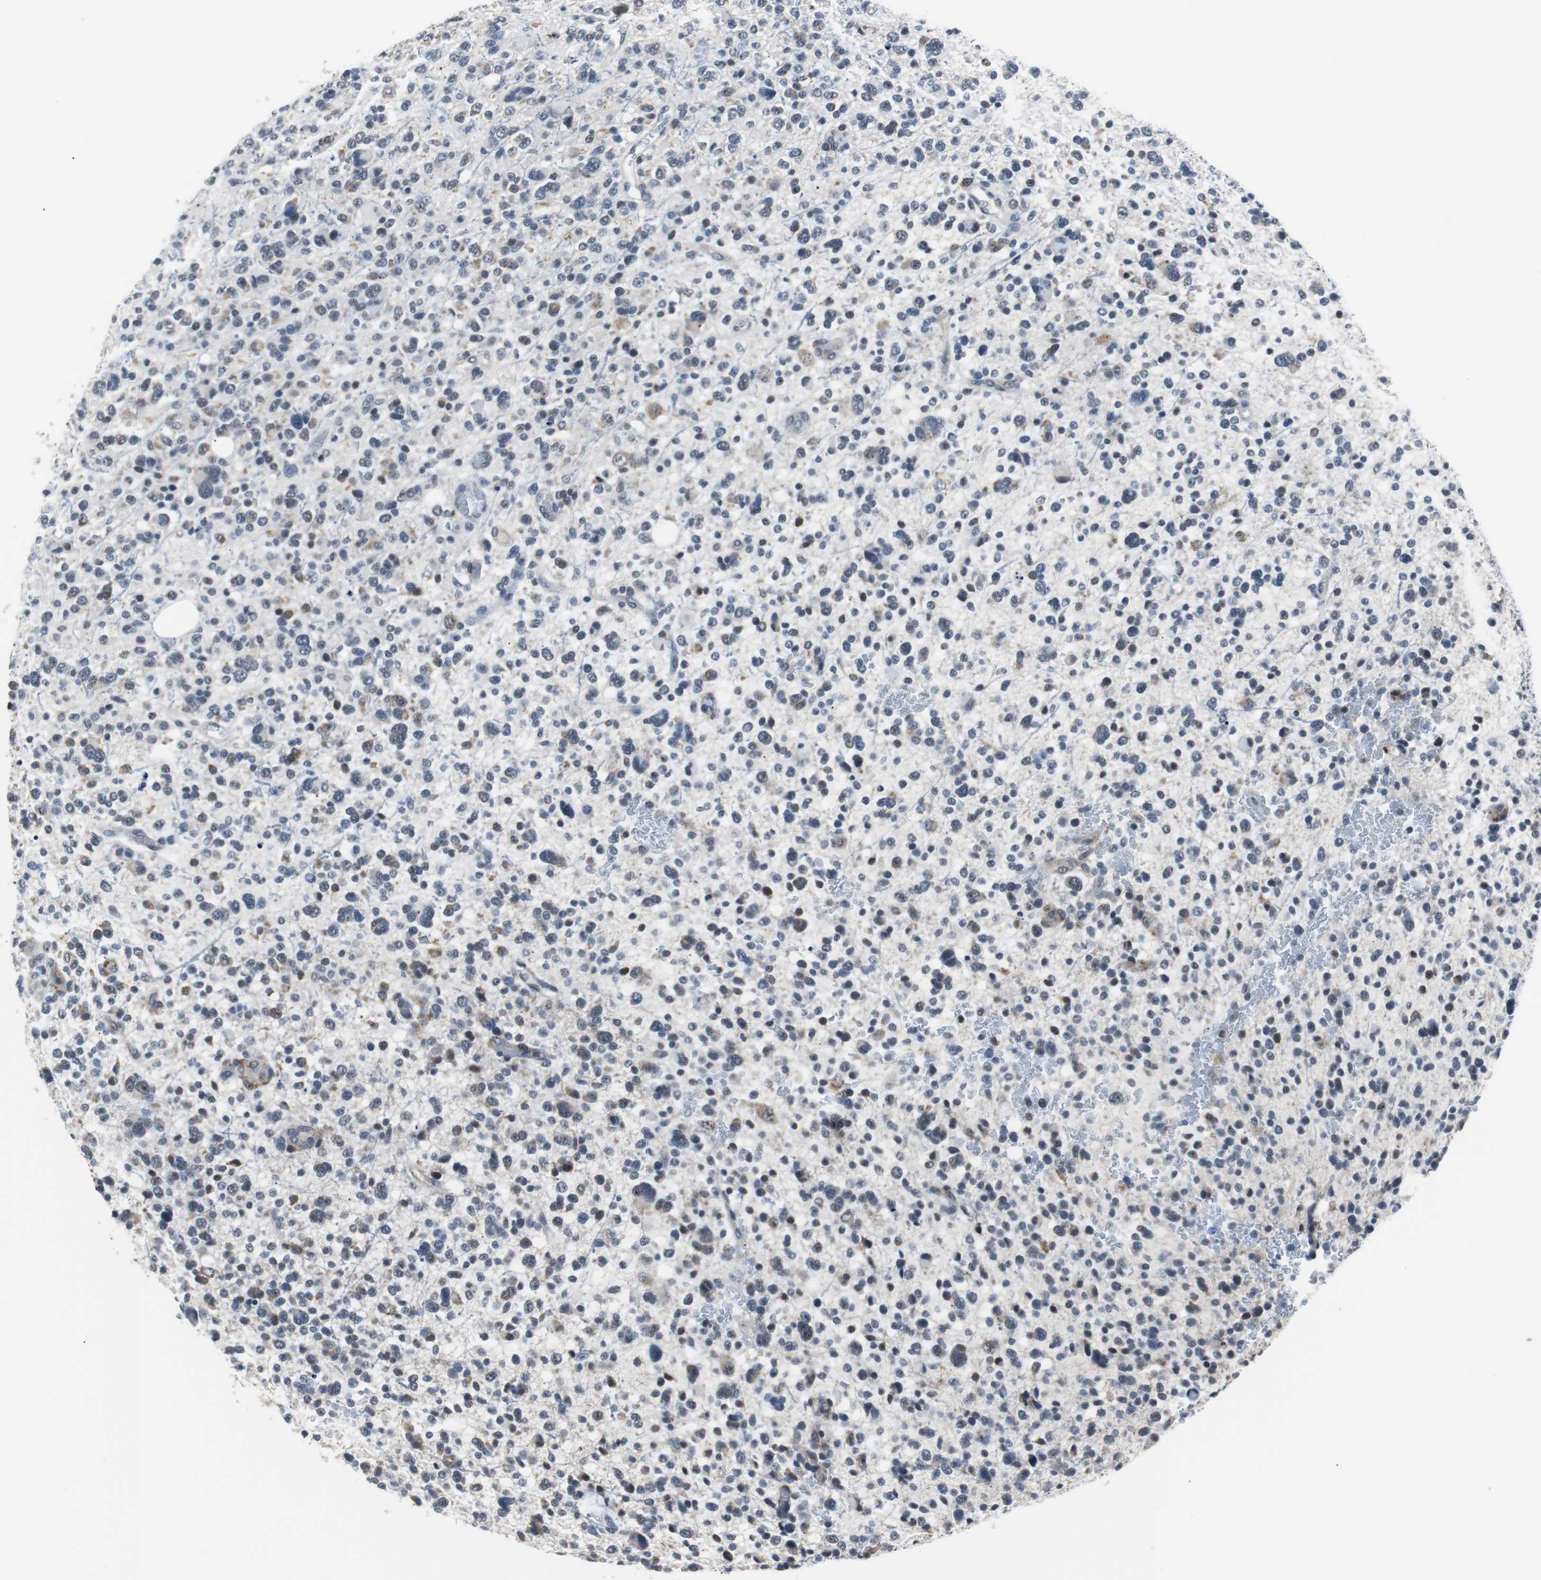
{"staining": {"intensity": "negative", "quantity": "none", "location": "none"}, "tissue": "glioma", "cell_type": "Tumor cells", "image_type": "cancer", "snomed": [{"axis": "morphology", "description": "Glioma, malignant, High grade"}, {"axis": "topography", "description": "Brain"}], "caption": "DAB immunohistochemical staining of human malignant glioma (high-grade) shows no significant expression in tumor cells. Brightfield microscopy of immunohistochemistry (IHC) stained with DAB (brown) and hematoxylin (blue), captured at high magnification.", "gene": "PITRM1", "patient": {"sex": "male", "age": 48}}